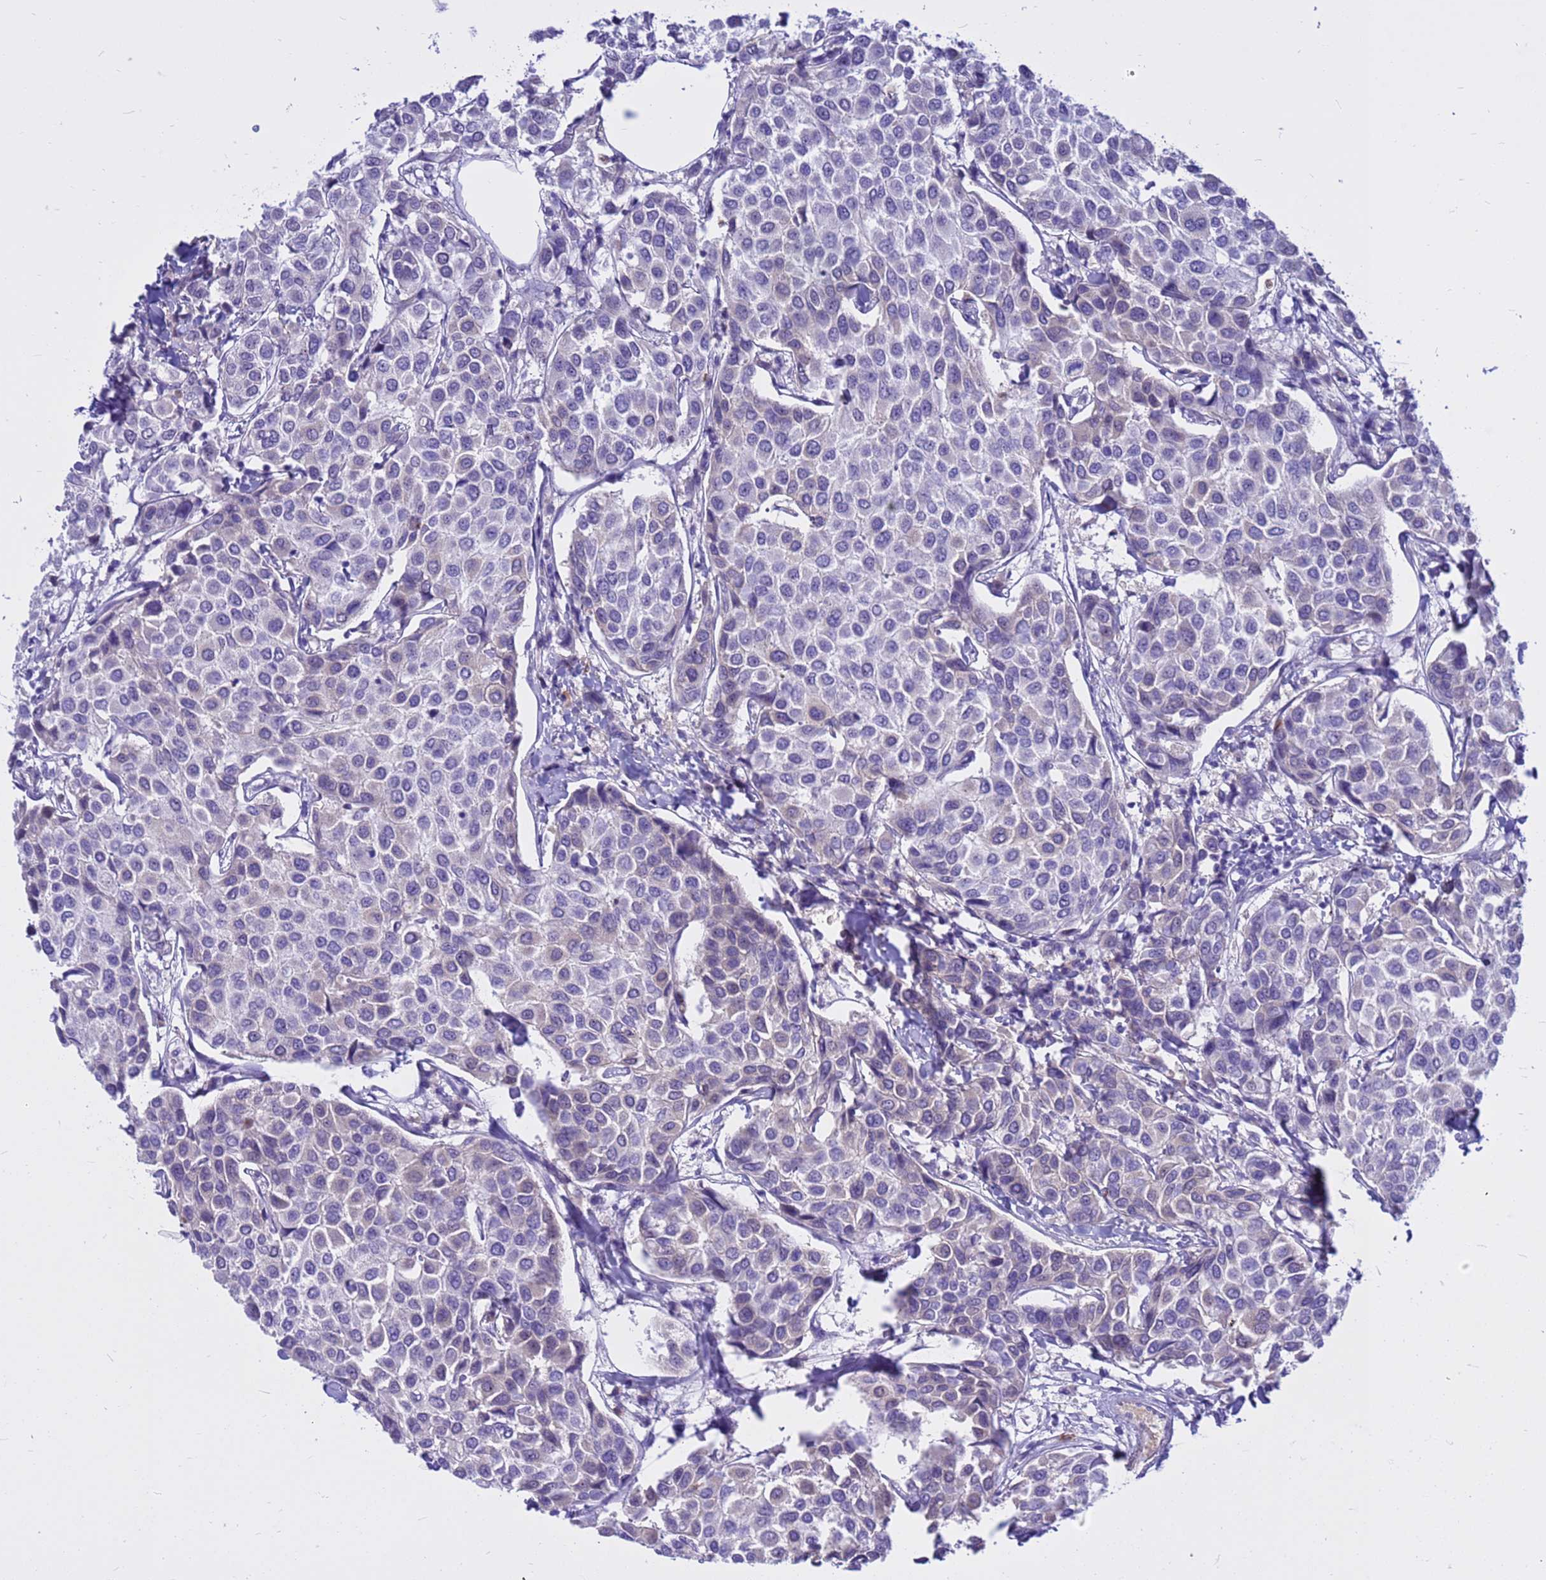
{"staining": {"intensity": "negative", "quantity": "none", "location": "none"}, "tissue": "breast cancer", "cell_type": "Tumor cells", "image_type": "cancer", "snomed": [{"axis": "morphology", "description": "Duct carcinoma"}, {"axis": "topography", "description": "Breast"}], "caption": "The photomicrograph demonstrates no staining of tumor cells in breast cancer.", "gene": "DMRTC2", "patient": {"sex": "female", "age": 55}}